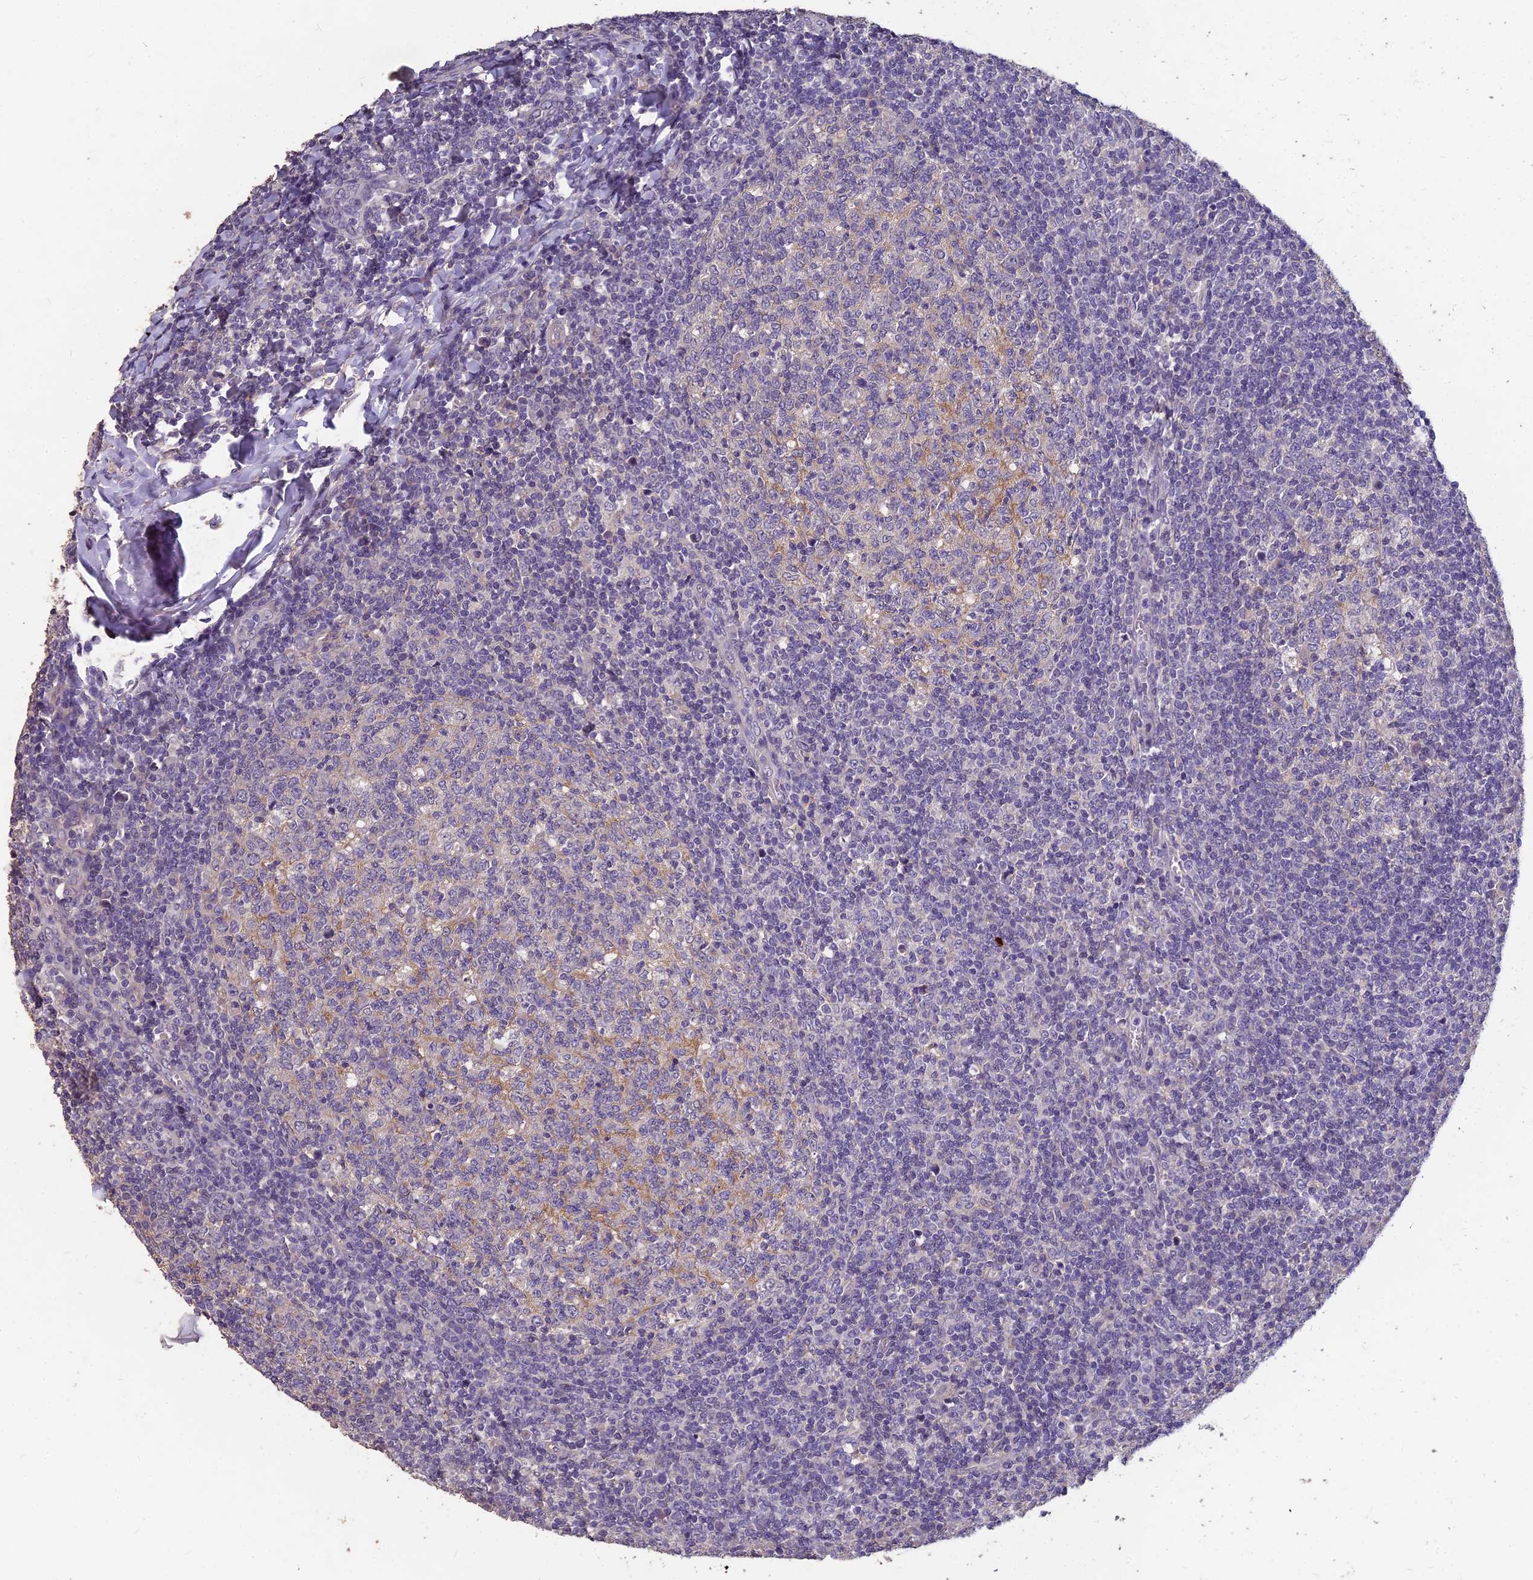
{"staining": {"intensity": "negative", "quantity": "none", "location": "none"}, "tissue": "tonsil", "cell_type": "Germinal center cells", "image_type": "normal", "snomed": [{"axis": "morphology", "description": "Normal tissue, NOS"}, {"axis": "topography", "description": "Tonsil"}], "caption": "An immunohistochemistry (IHC) histopathology image of normal tonsil is shown. There is no staining in germinal center cells of tonsil. (Immunohistochemistry, brightfield microscopy, high magnification).", "gene": "CEACAM16", "patient": {"sex": "female", "age": 19}}